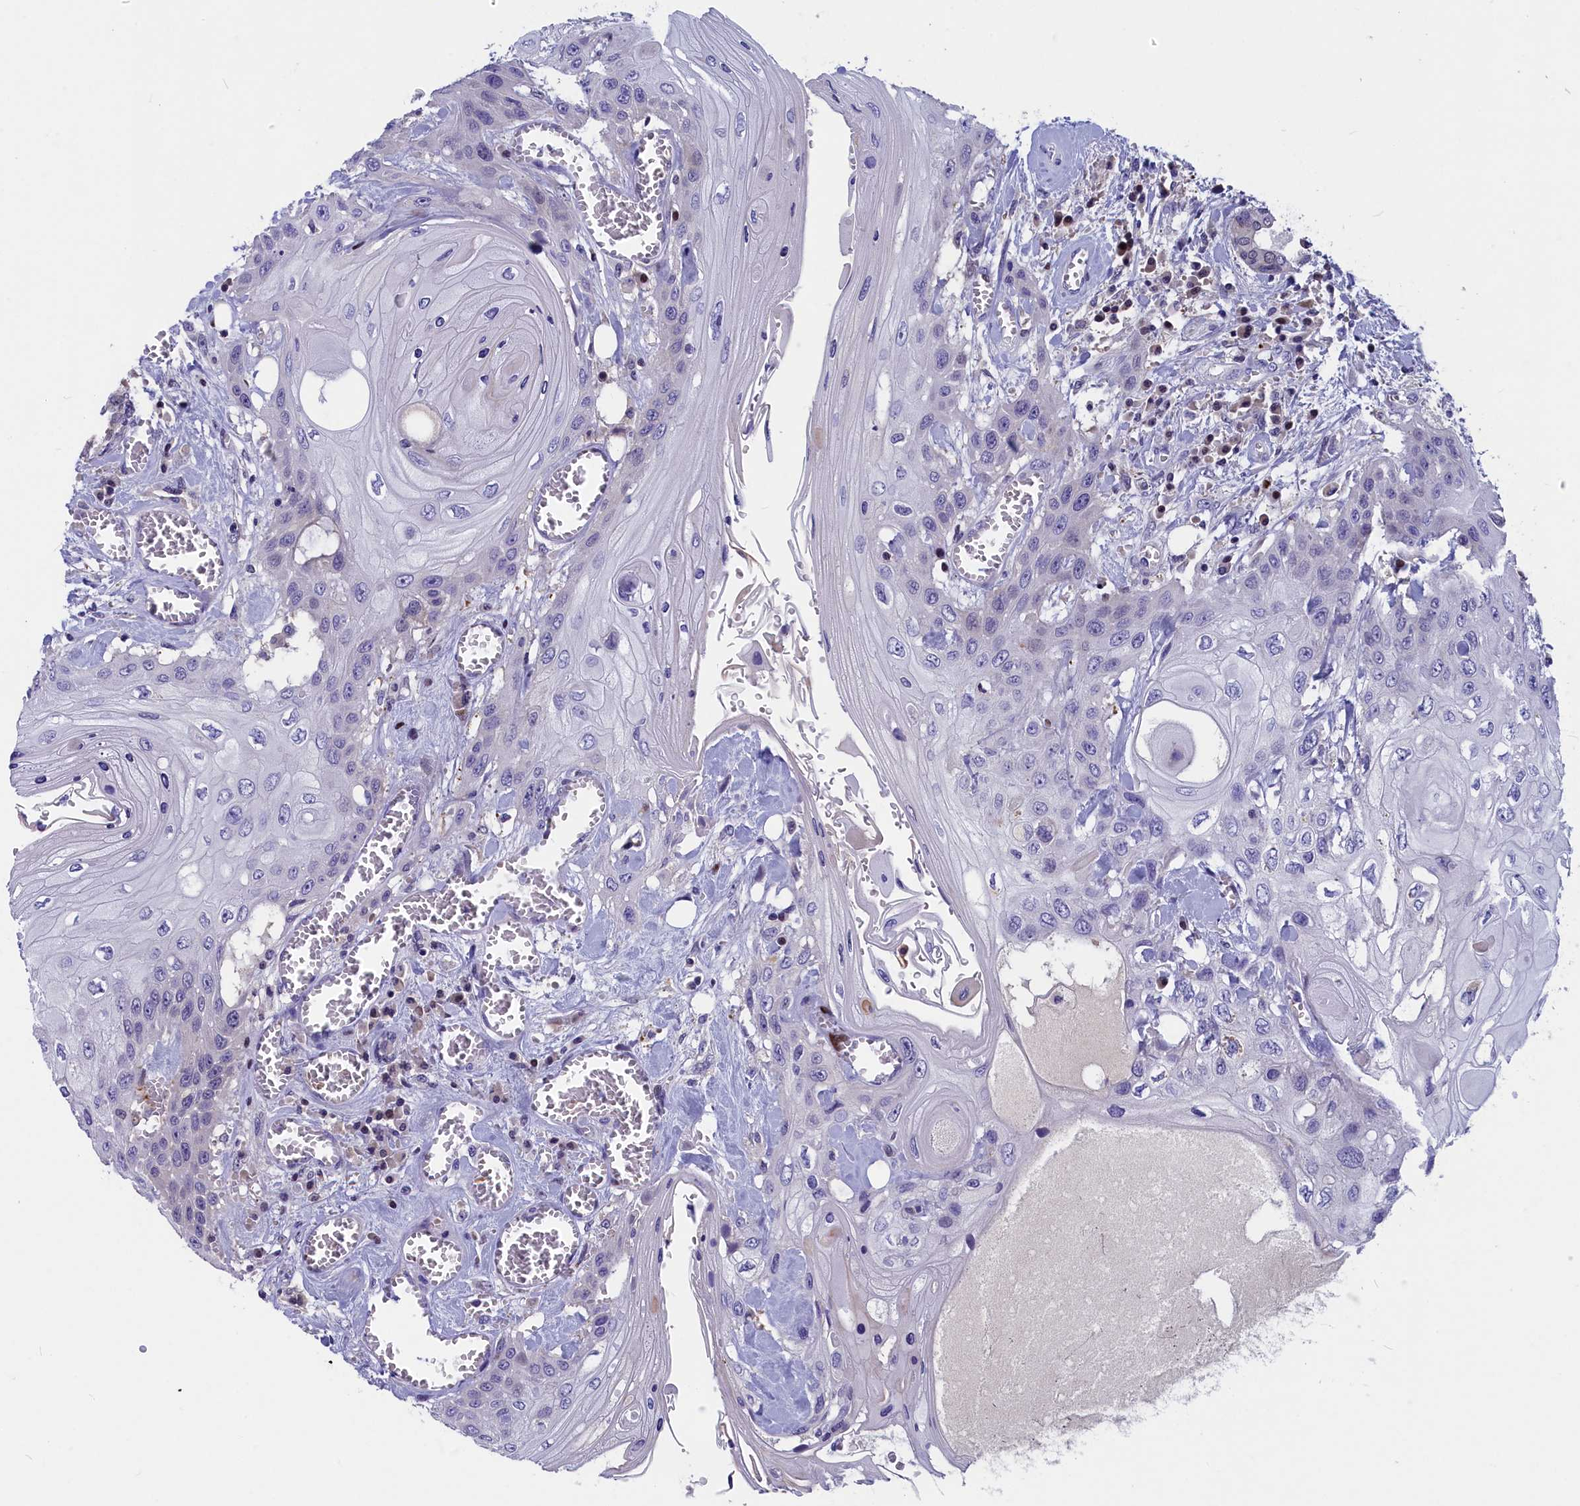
{"staining": {"intensity": "negative", "quantity": "none", "location": "none"}, "tissue": "head and neck cancer", "cell_type": "Tumor cells", "image_type": "cancer", "snomed": [{"axis": "morphology", "description": "Squamous cell carcinoma, NOS"}, {"axis": "topography", "description": "Head-Neck"}], "caption": "The photomicrograph shows no staining of tumor cells in head and neck cancer.", "gene": "NKPD1", "patient": {"sex": "female", "age": 43}}